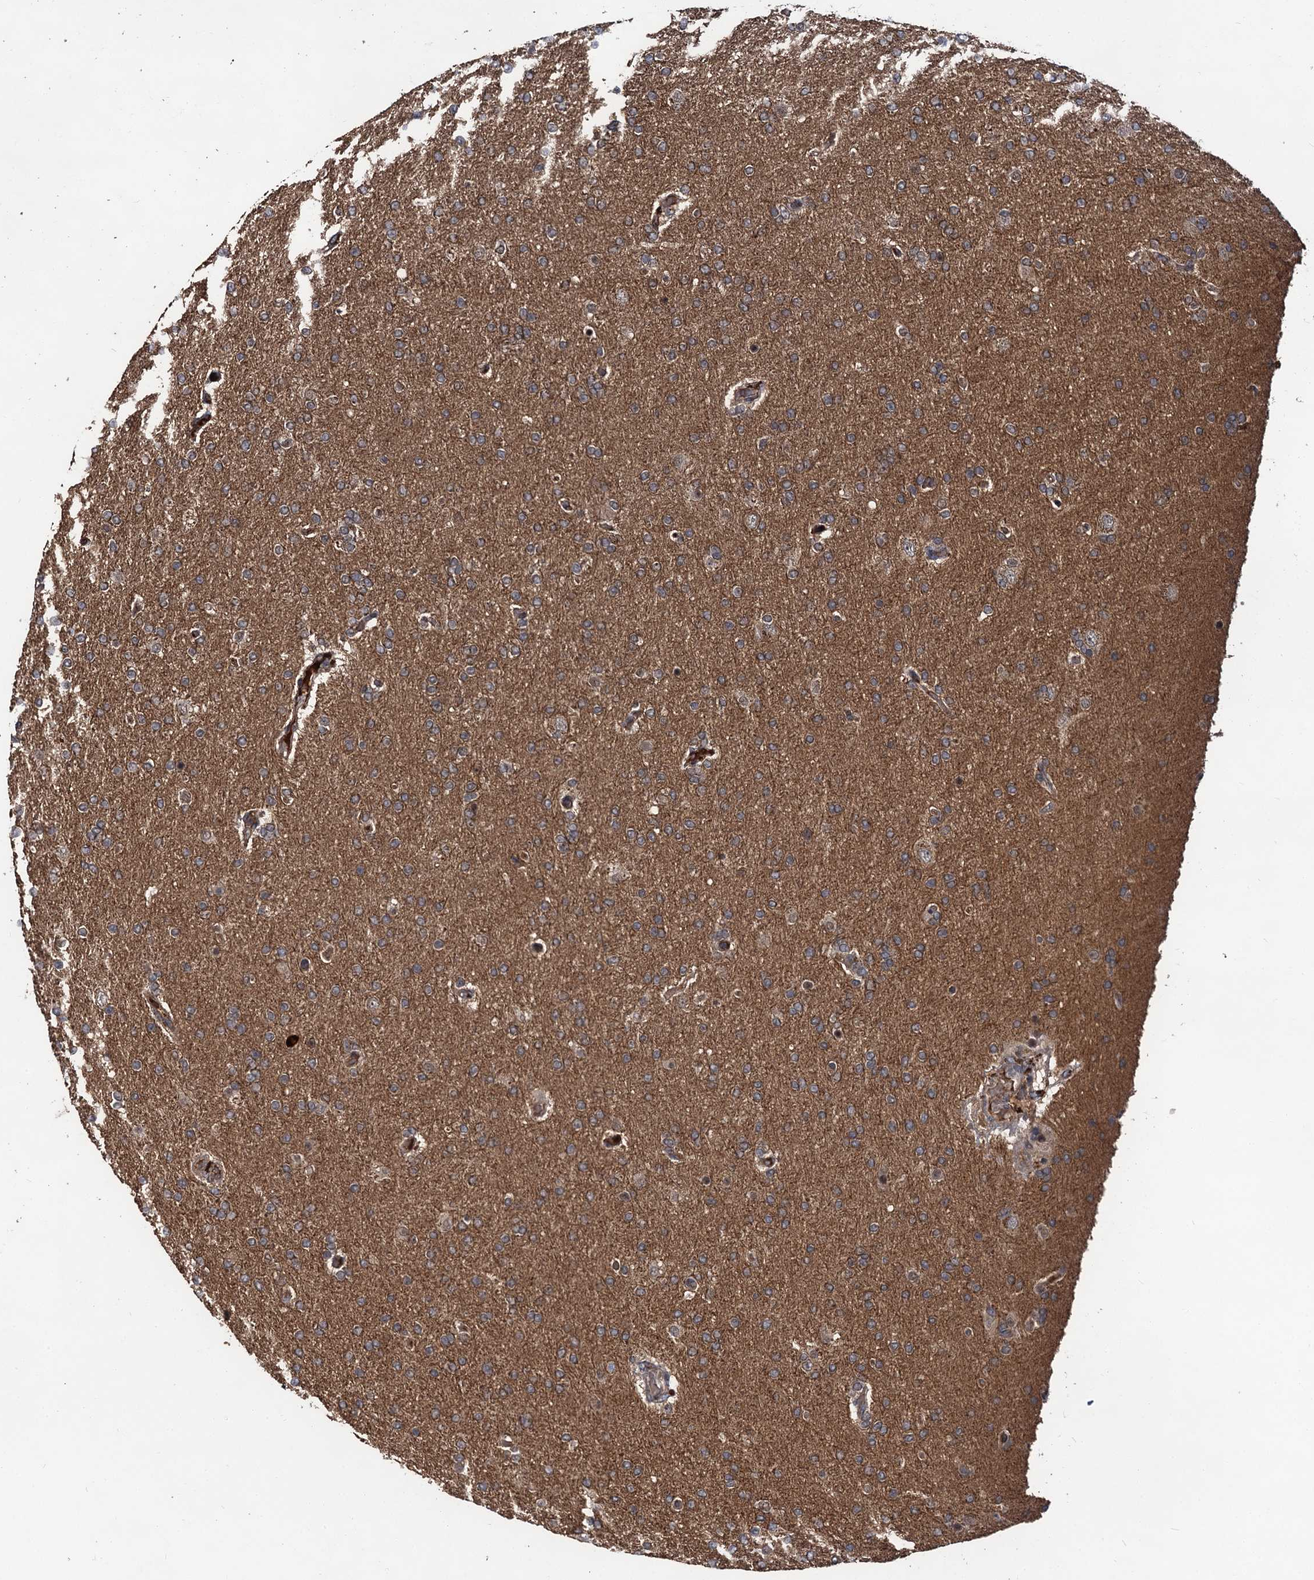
{"staining": {"intensity": "negative", "quantity": "none", "location": "none"}, "tissue": "glioma", "cell_type": "Tumor cells", "image_type": "cancer", "snomed": [{"axis": "morphology", "description": "Glioma, malignant, High grade"}, {"axis": "topography", "description": "Brain"}], "caption": "A high-resolution histopathology image shows immunohistochemistry staining of glioma, which exhibits no significant positivity in tumor cells. (Stains: DAB IHC with hematoxylin counter stain, Microscopy: brightfield microscopy at high magnification).", "gene": "MBD6", "patient": {"sex": "male", "age": 72}}